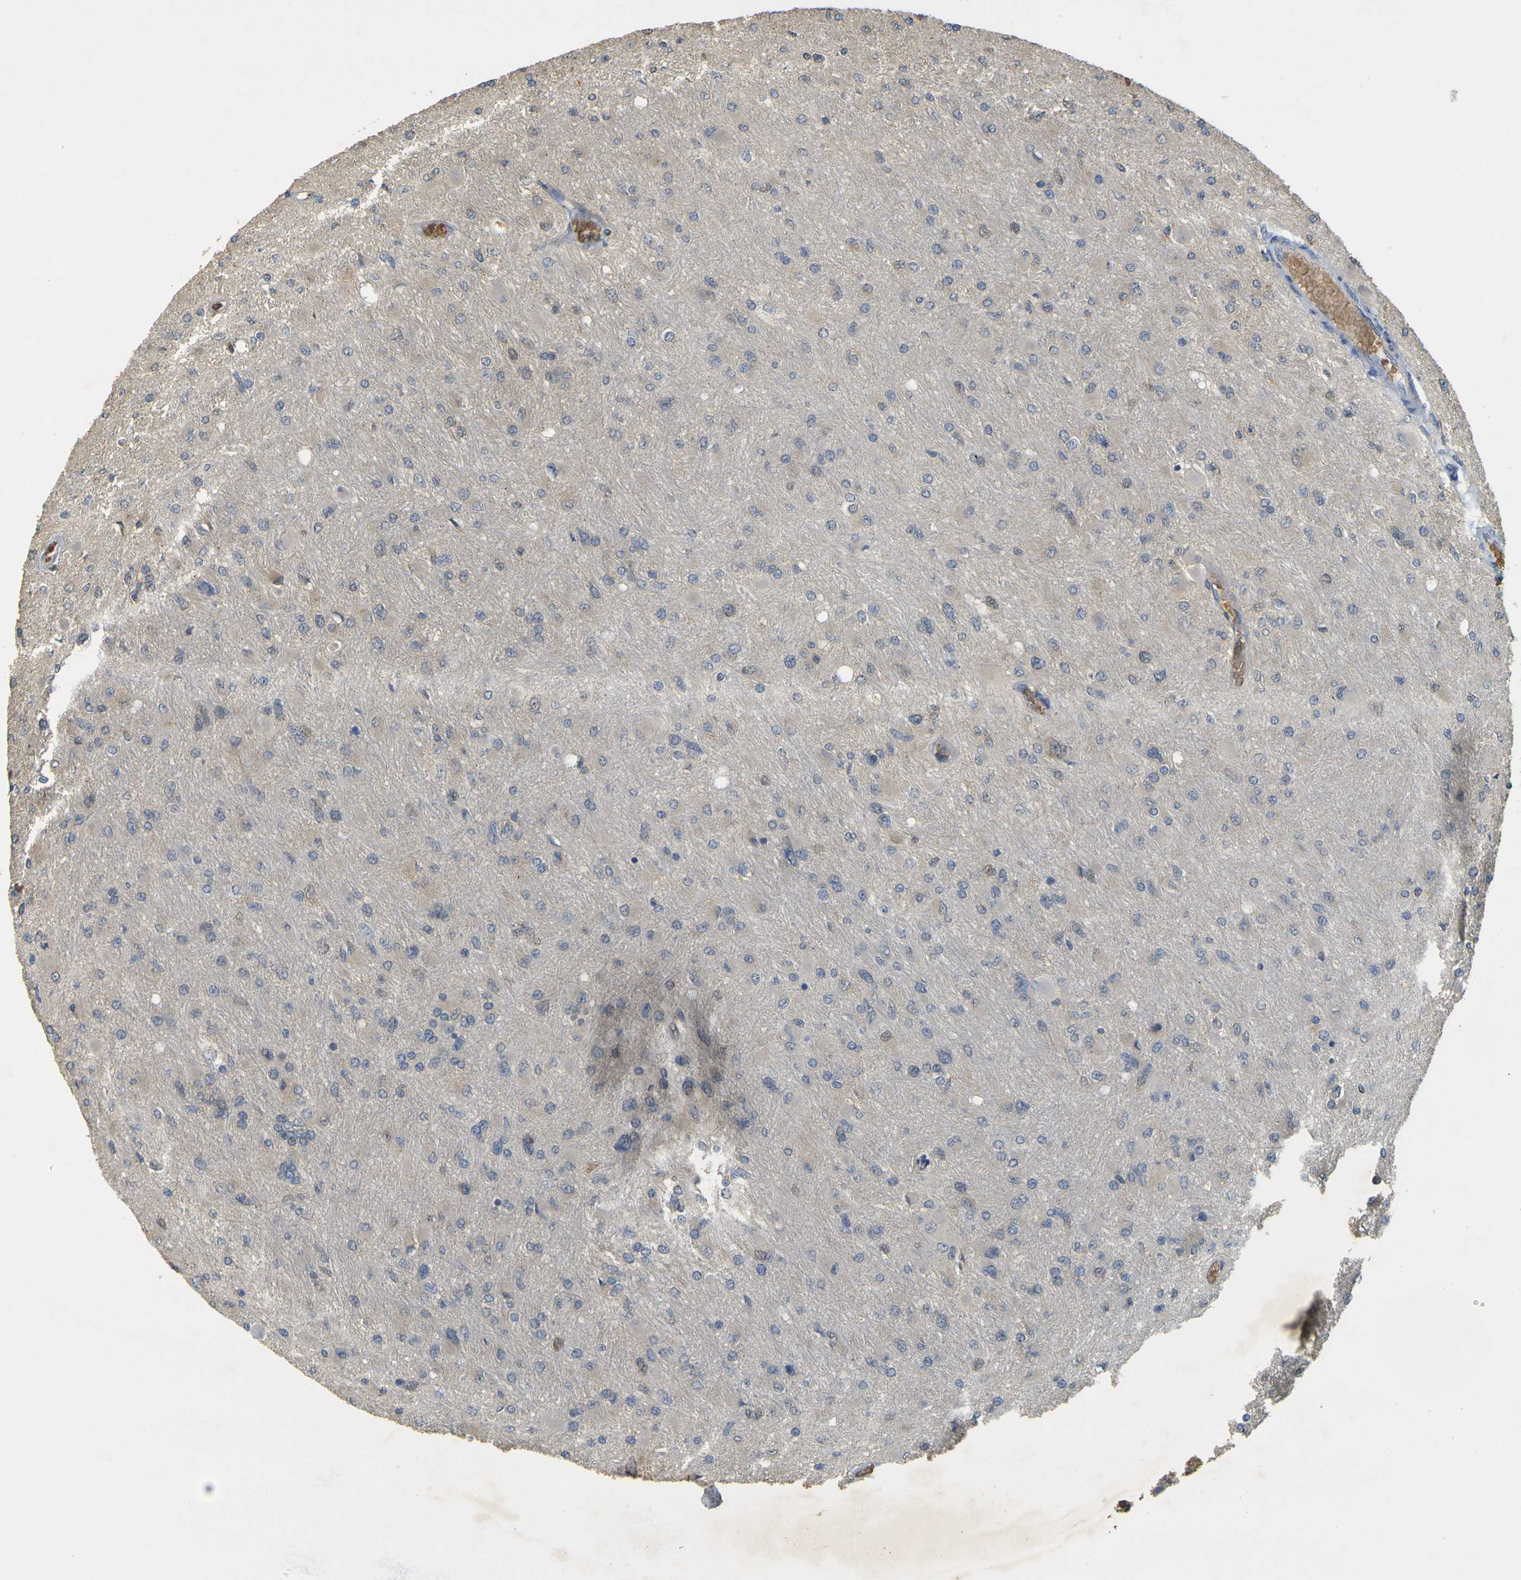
{"staining": {"intensity": "negative", "quantity": "none", "location": "none"}, "tissue": "glioma", "cell_type": "Tumor cells", "image_type": "cancer", "snomed": [{"axis": "morphology", "description": "Glioma, malignant, High grade"}, {"axis": "topography", "description": "Cerebral cortex"}], "caption": "Protein analysis of malignant high-grade glioma displays no significant staining in tumor cells.", "gene": "MEGF9", "patient": {"sex": "female", "age": 36}}